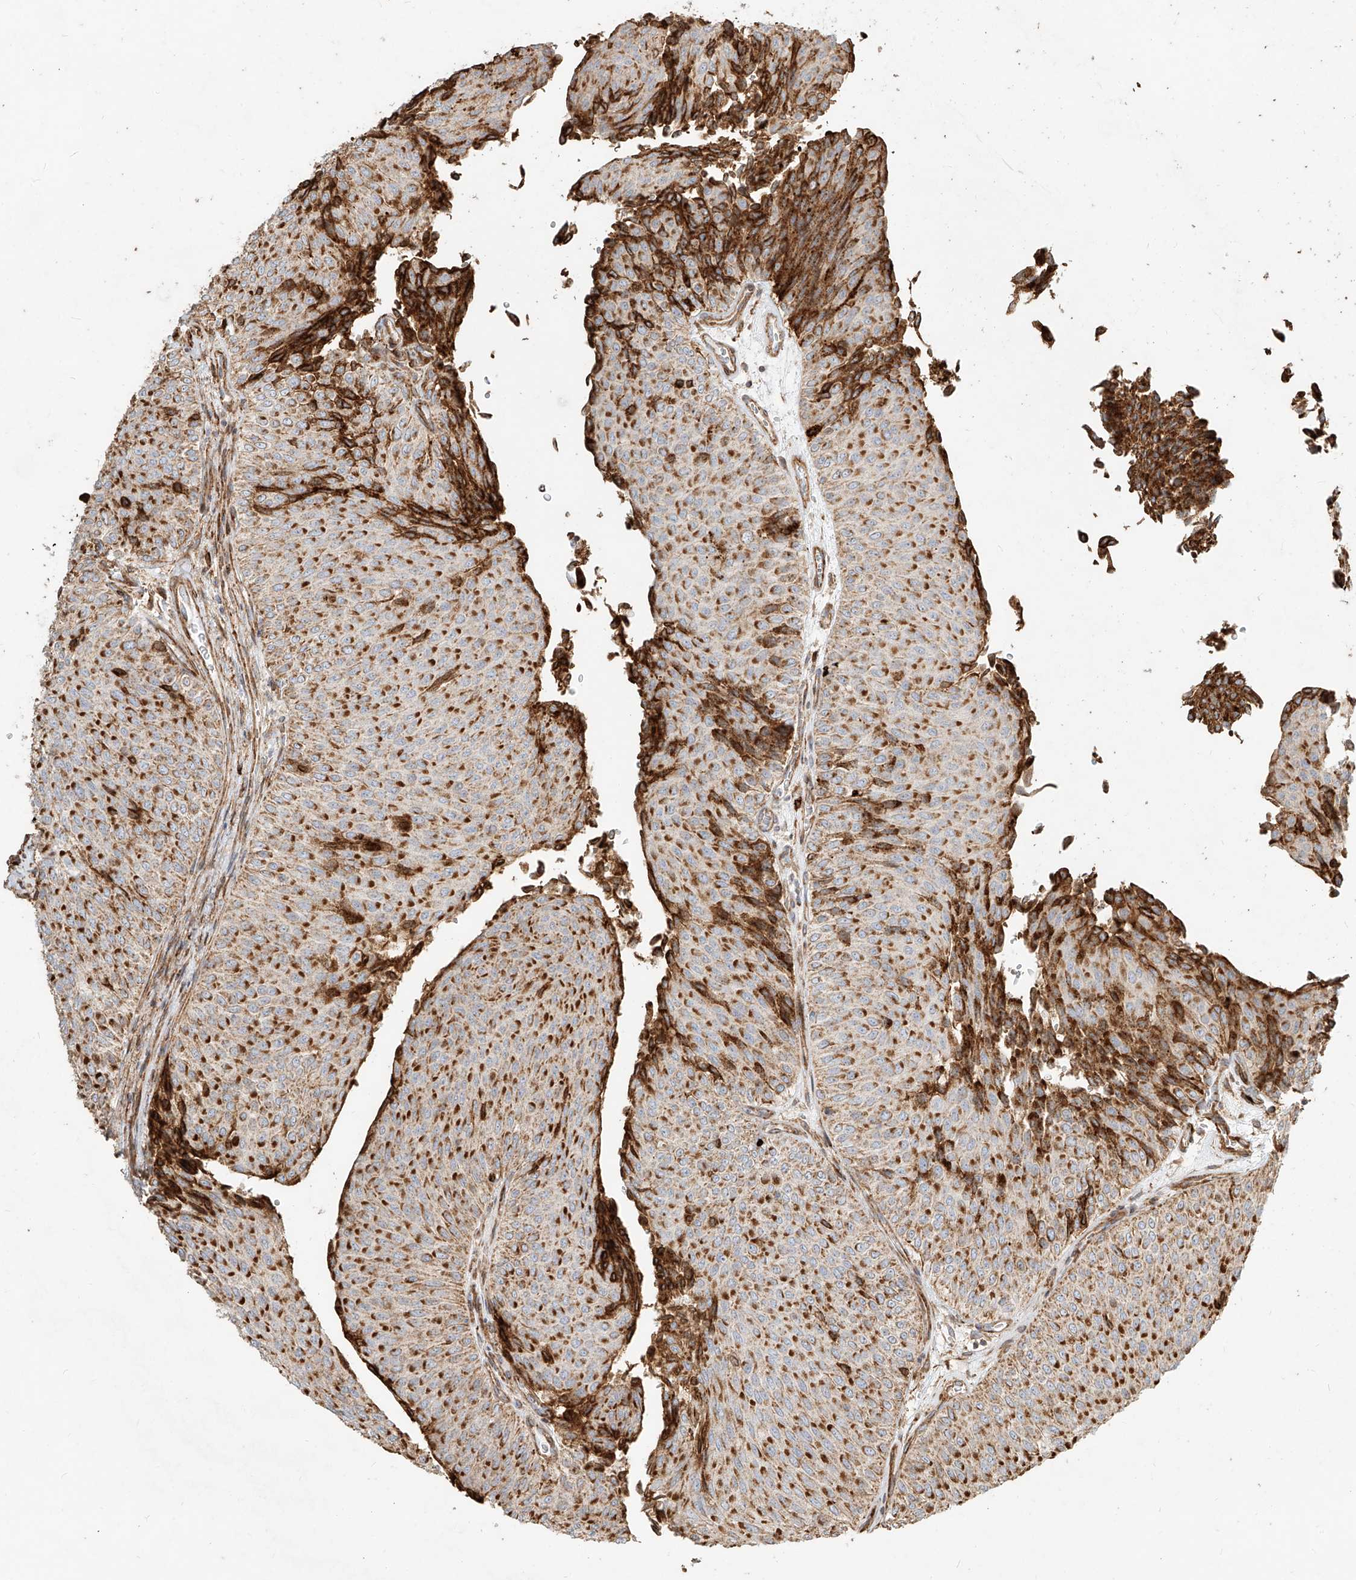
{"staining": {"intensity": "moderate", "quantity": ">75%", "location": "cytoplasmic/membranous"}, "tissue": "urothelial cancer", "cell_type": "Tumor cells", "image_type": "cancer", "snomed": [{"axis": "morphology", "description": "Urothelial carcinoma, Low grade"}, {"axis": "topography", "description": "Urinary bladder"}], "caption": "DAB immunohistochemical staining of human urothelial carcinoma (low-grade) reveals moderate cytoplasmic/membranous protein expression in about >75% of tumor cells.", "gene": "MTX2", "patient": {"sex": "male", "age": 78}}